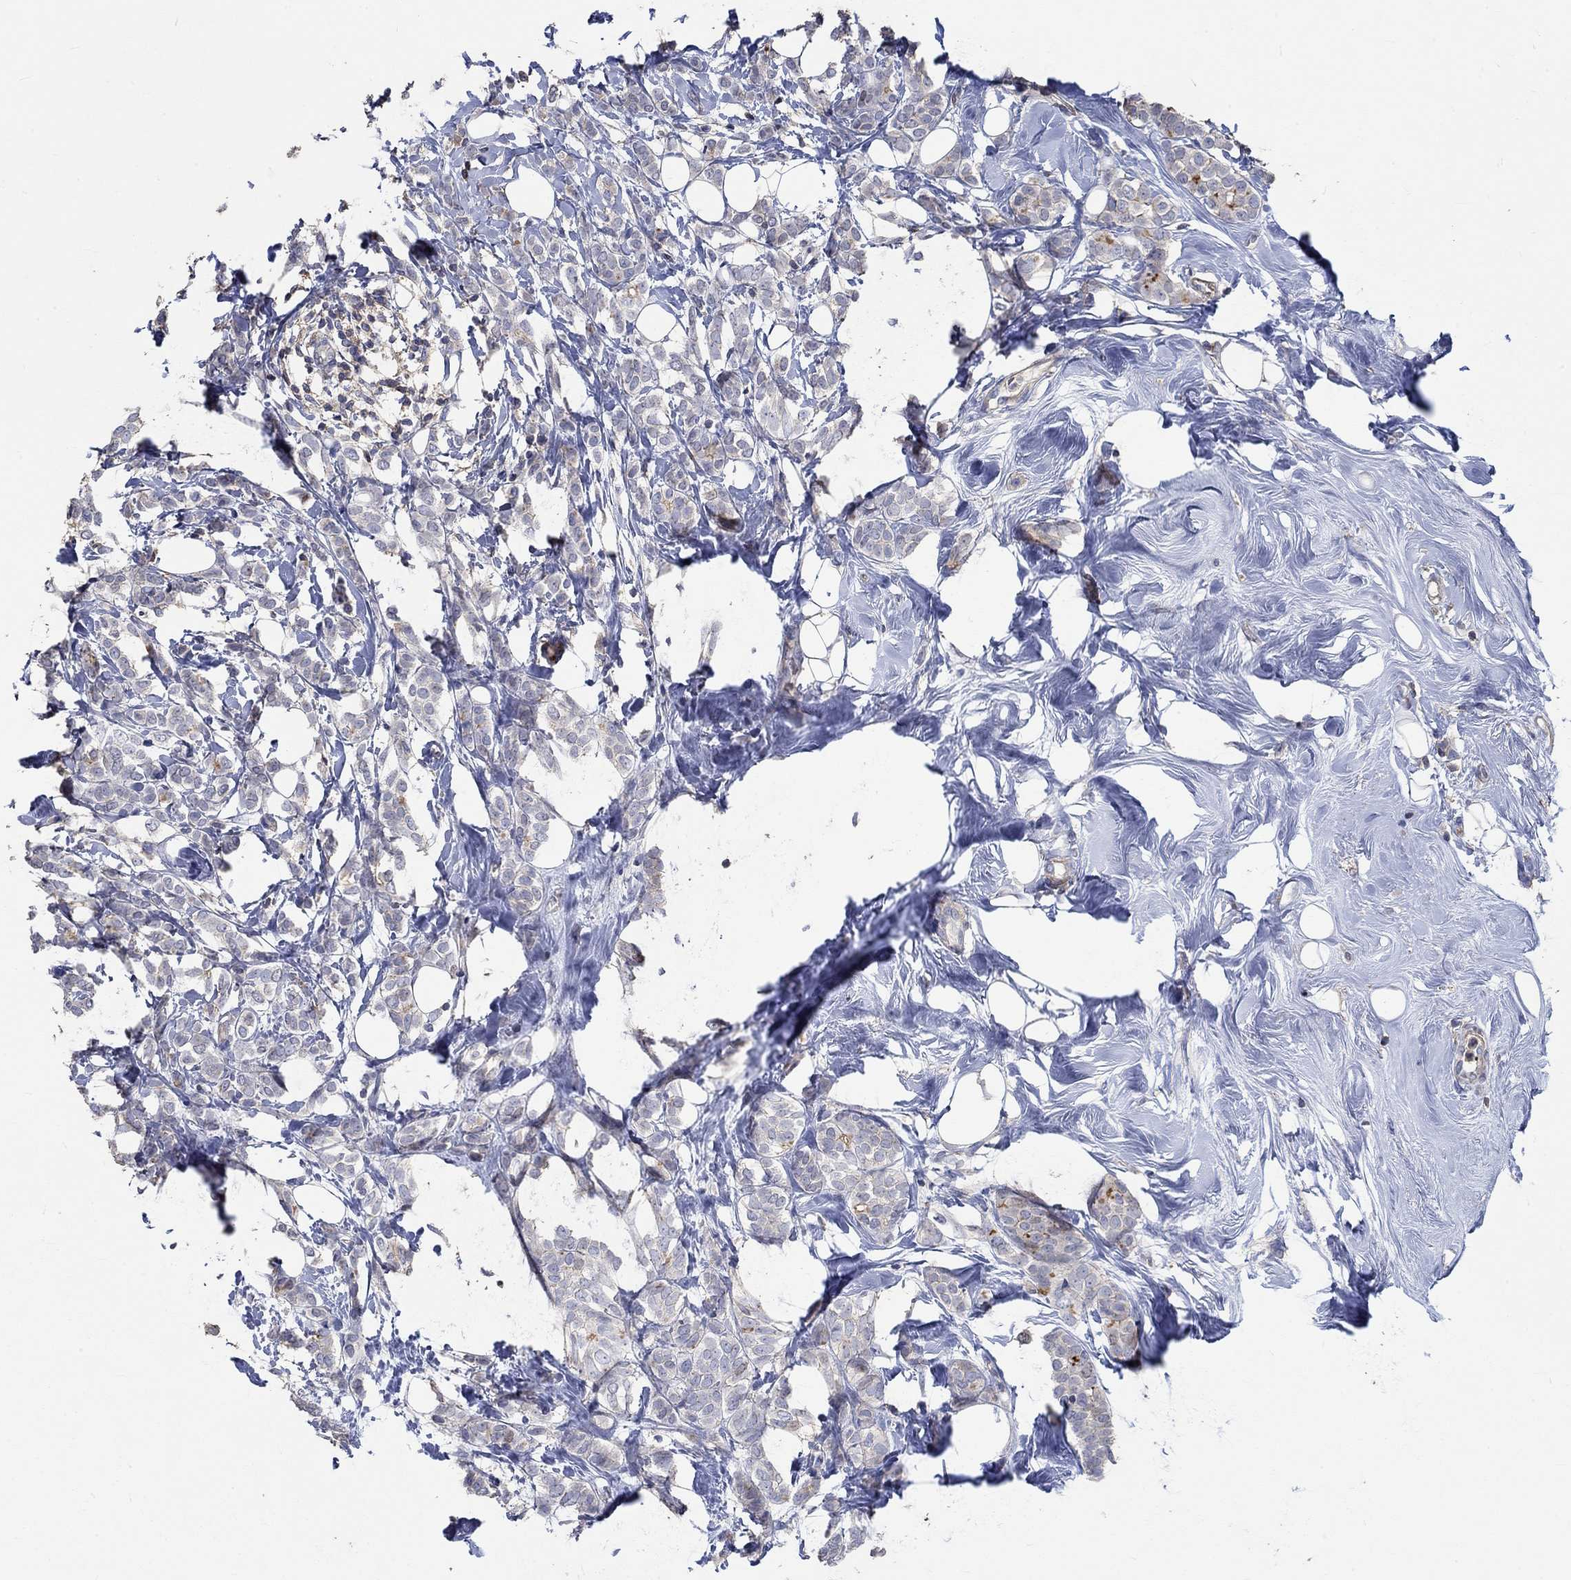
{"staining": {"intensity": "negative", "quantity": "none", "location": "none"}, "tissue": "breast cancer", "cell_type": "Tumor cells", "image_type": "cancer", "snomed": [{"axis": "morphology", "description": "Lobular carcinoma"}, {"axis": "topography", "description": "Breast"}], "caption": "Immunohistochemical staining of lobular carcinoma (breast) demonstrates no significant staining in tumor cells.", "gene": "TNFAIP8L3", "patient": {"sex": "female", "age": 49}}